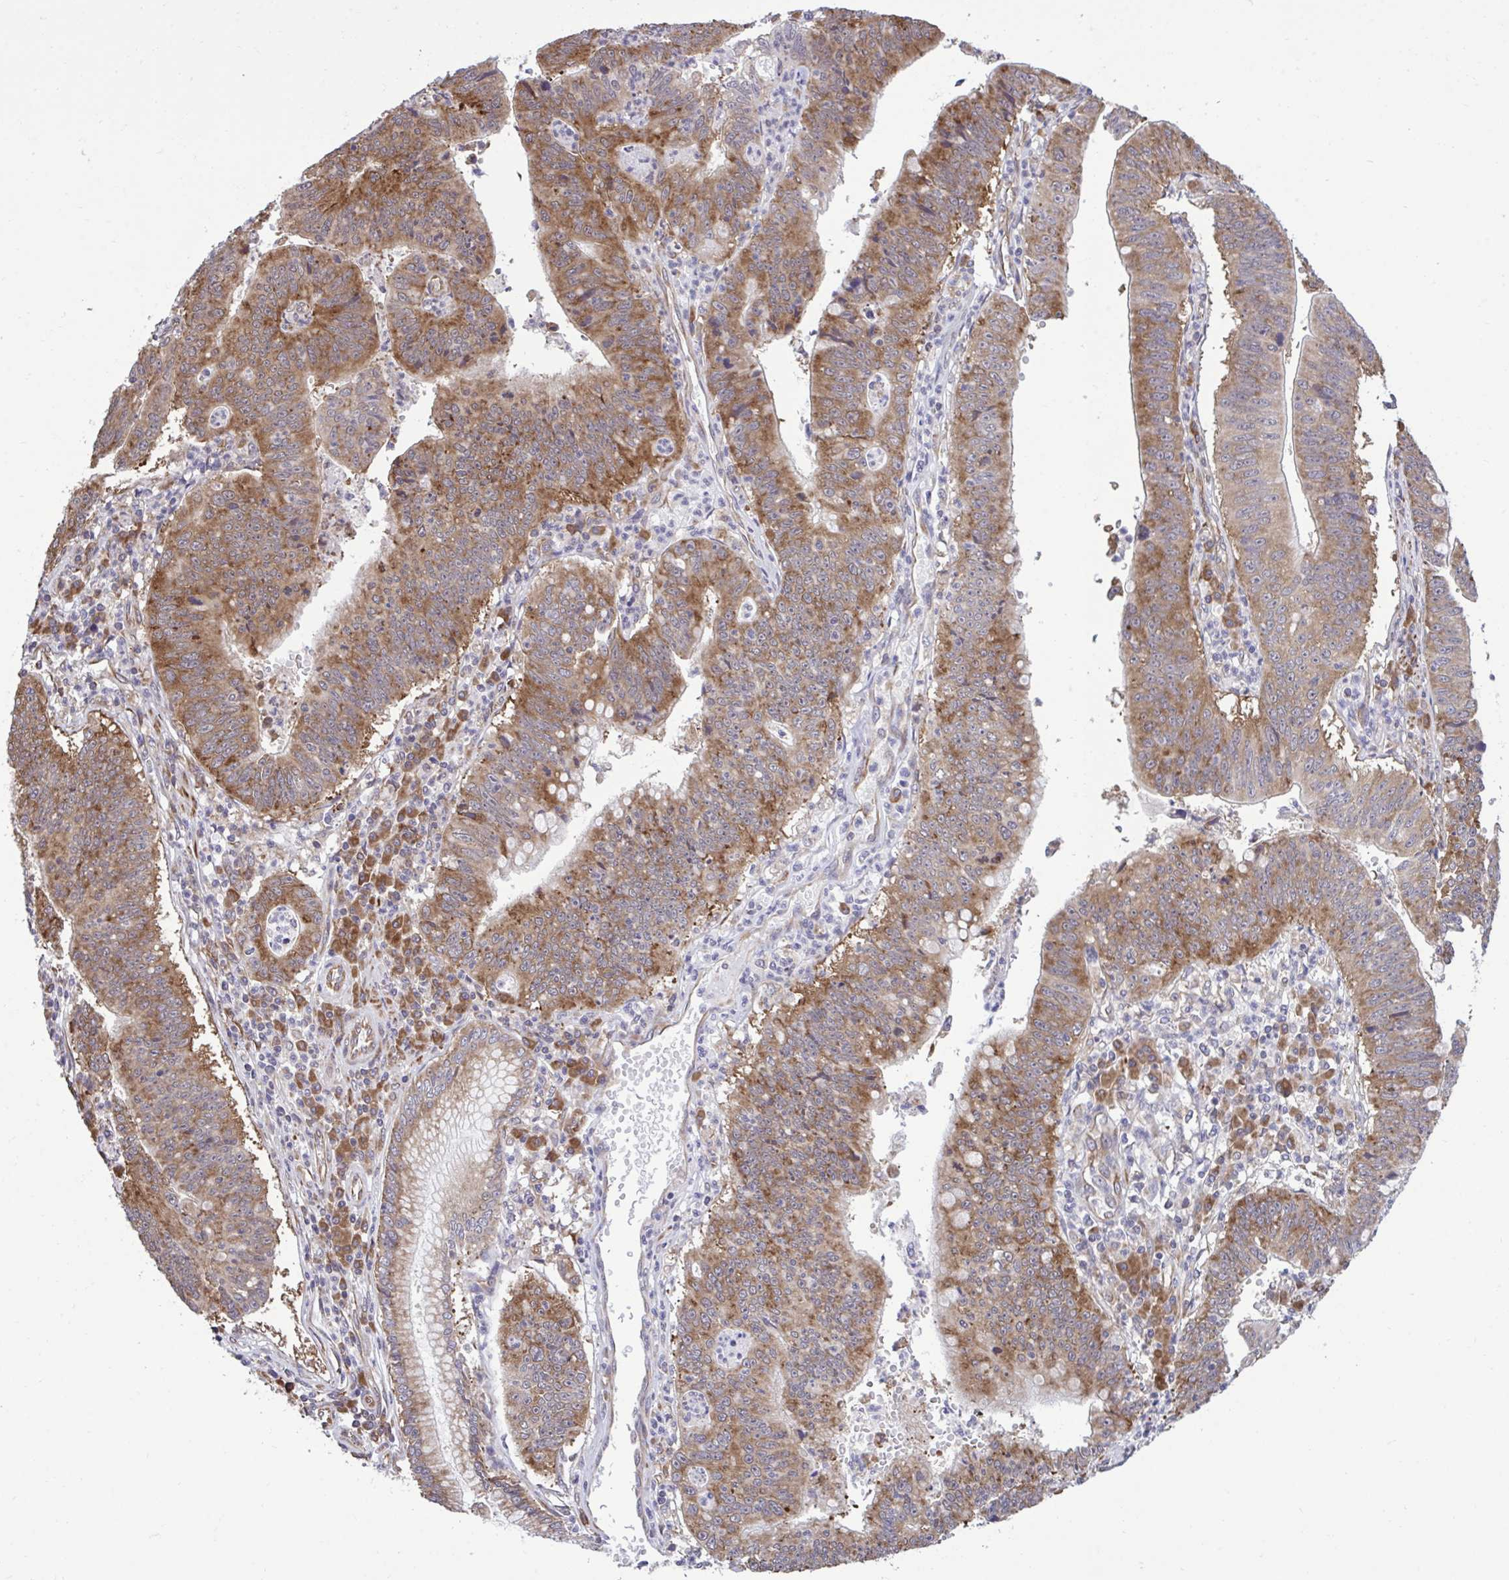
{"staining": {"intensity": "moderate", "quantity": ">75%", "location": "cytoplasmic/membranous"}, "tissue": "stomach cancer", "cell_type": "Tumor cells", "image_type": "cancer", "snomed": [{"axis": "morphology", "description": "Adenocarcinoma, NOS"}, {"axis": "topography", "description": "Stomach"}], "caption": "A brown stain labels moderate cytoplasmic/membranous expression of a protein in human stomach cancer (adenocarcinoma) tumor cells.", "gene": "RPS15", "patient": {"sex": "male", "age": 59}}